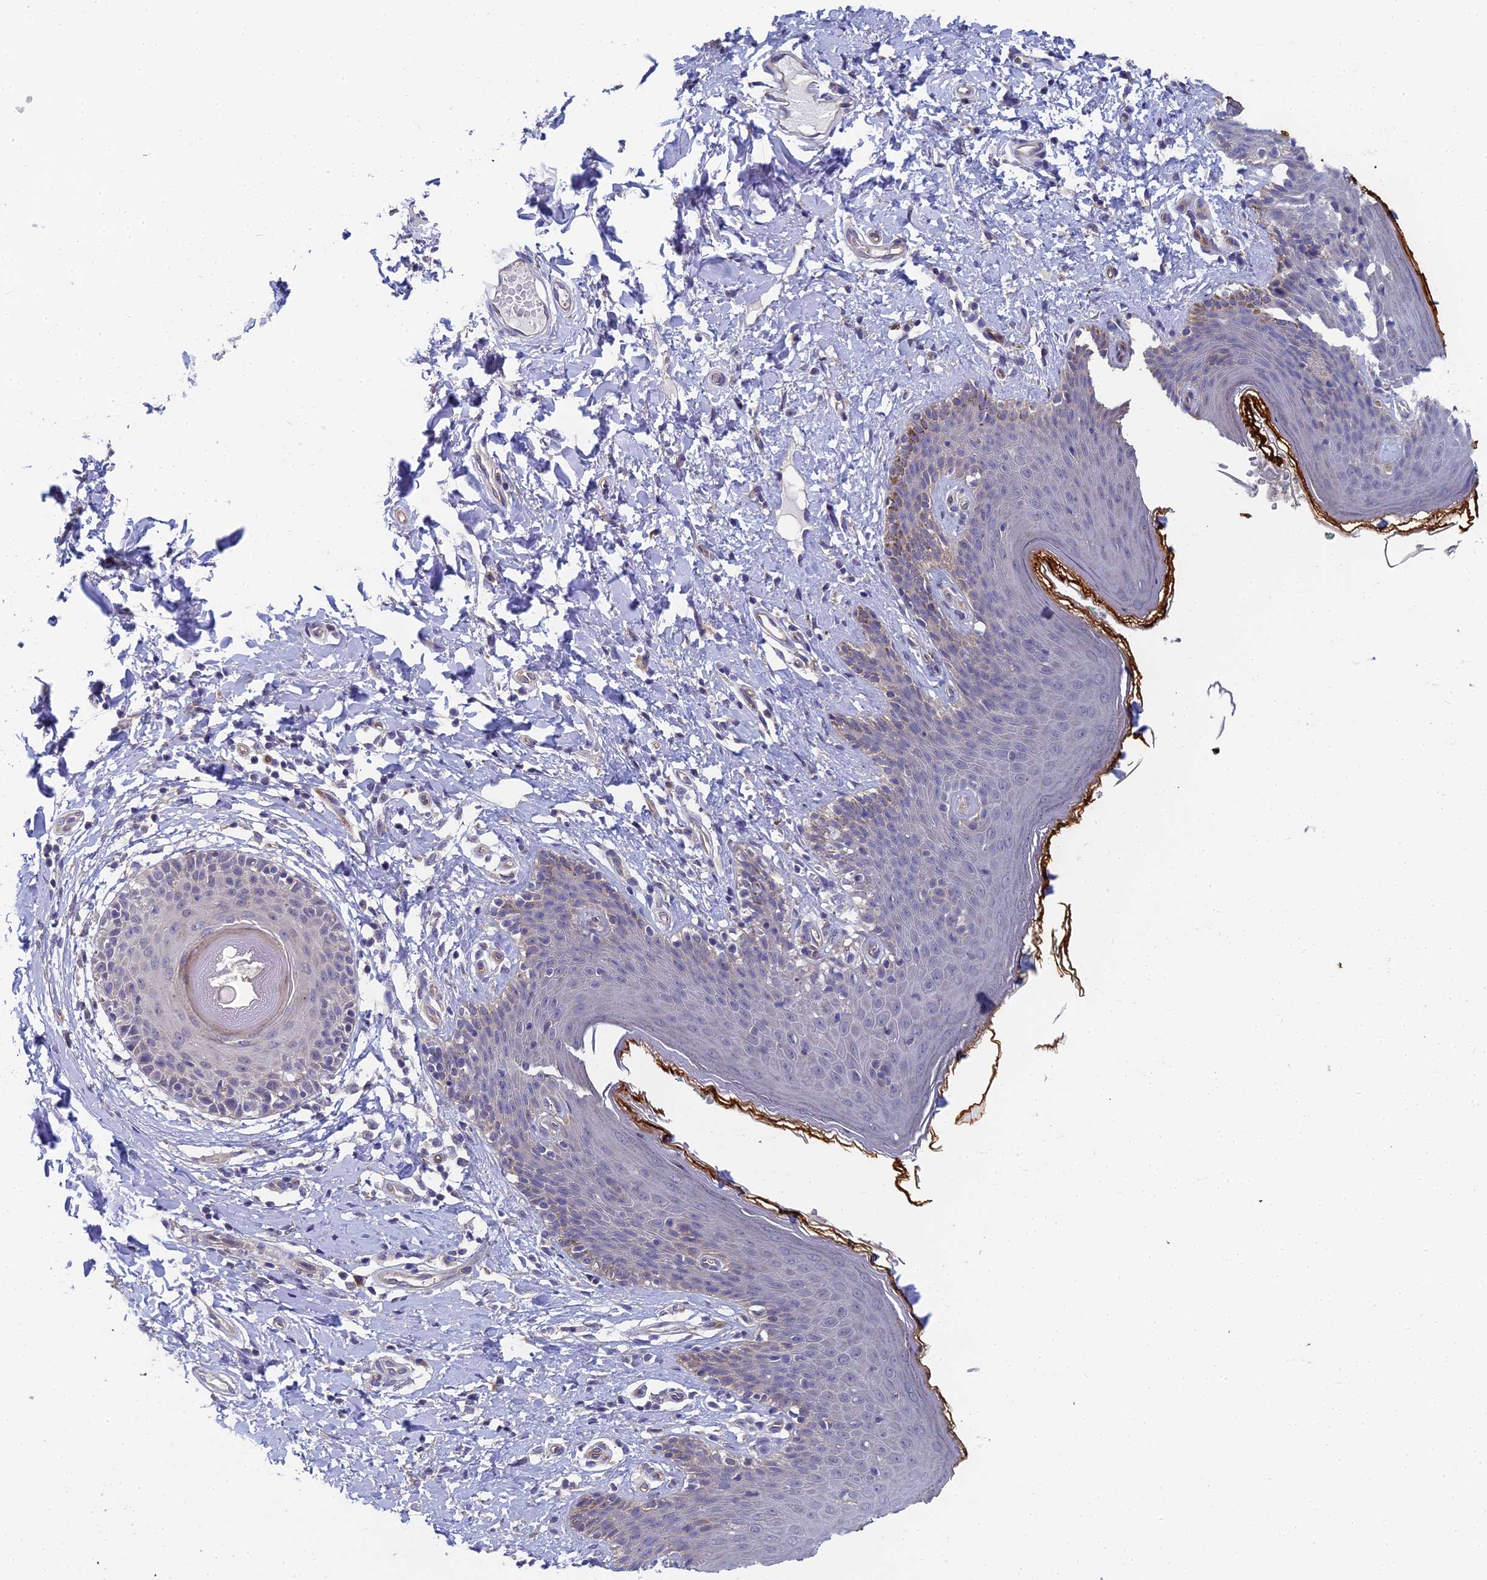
{"staining": {"intensity": "negative", "quantity": "none", "location": "none"}, "tissue": "skin", "cell_type": "Epidermal cells", "image_type": "normal", "snomed": [{"axis": "morphology", "description": "Normal tissue, NOS"}, {"axis": "topography", "description": "Vulva"}], "caption": "Epidermal cells are negative for brown protein staining in normal skin. (DAB (3,3'-diaminobenzidine) immunohistochemistry (IHC) visualized using brightfield microscopy, high magnification).", "gene": "RDX", "patient": {"sex": "female", "age": 66}}